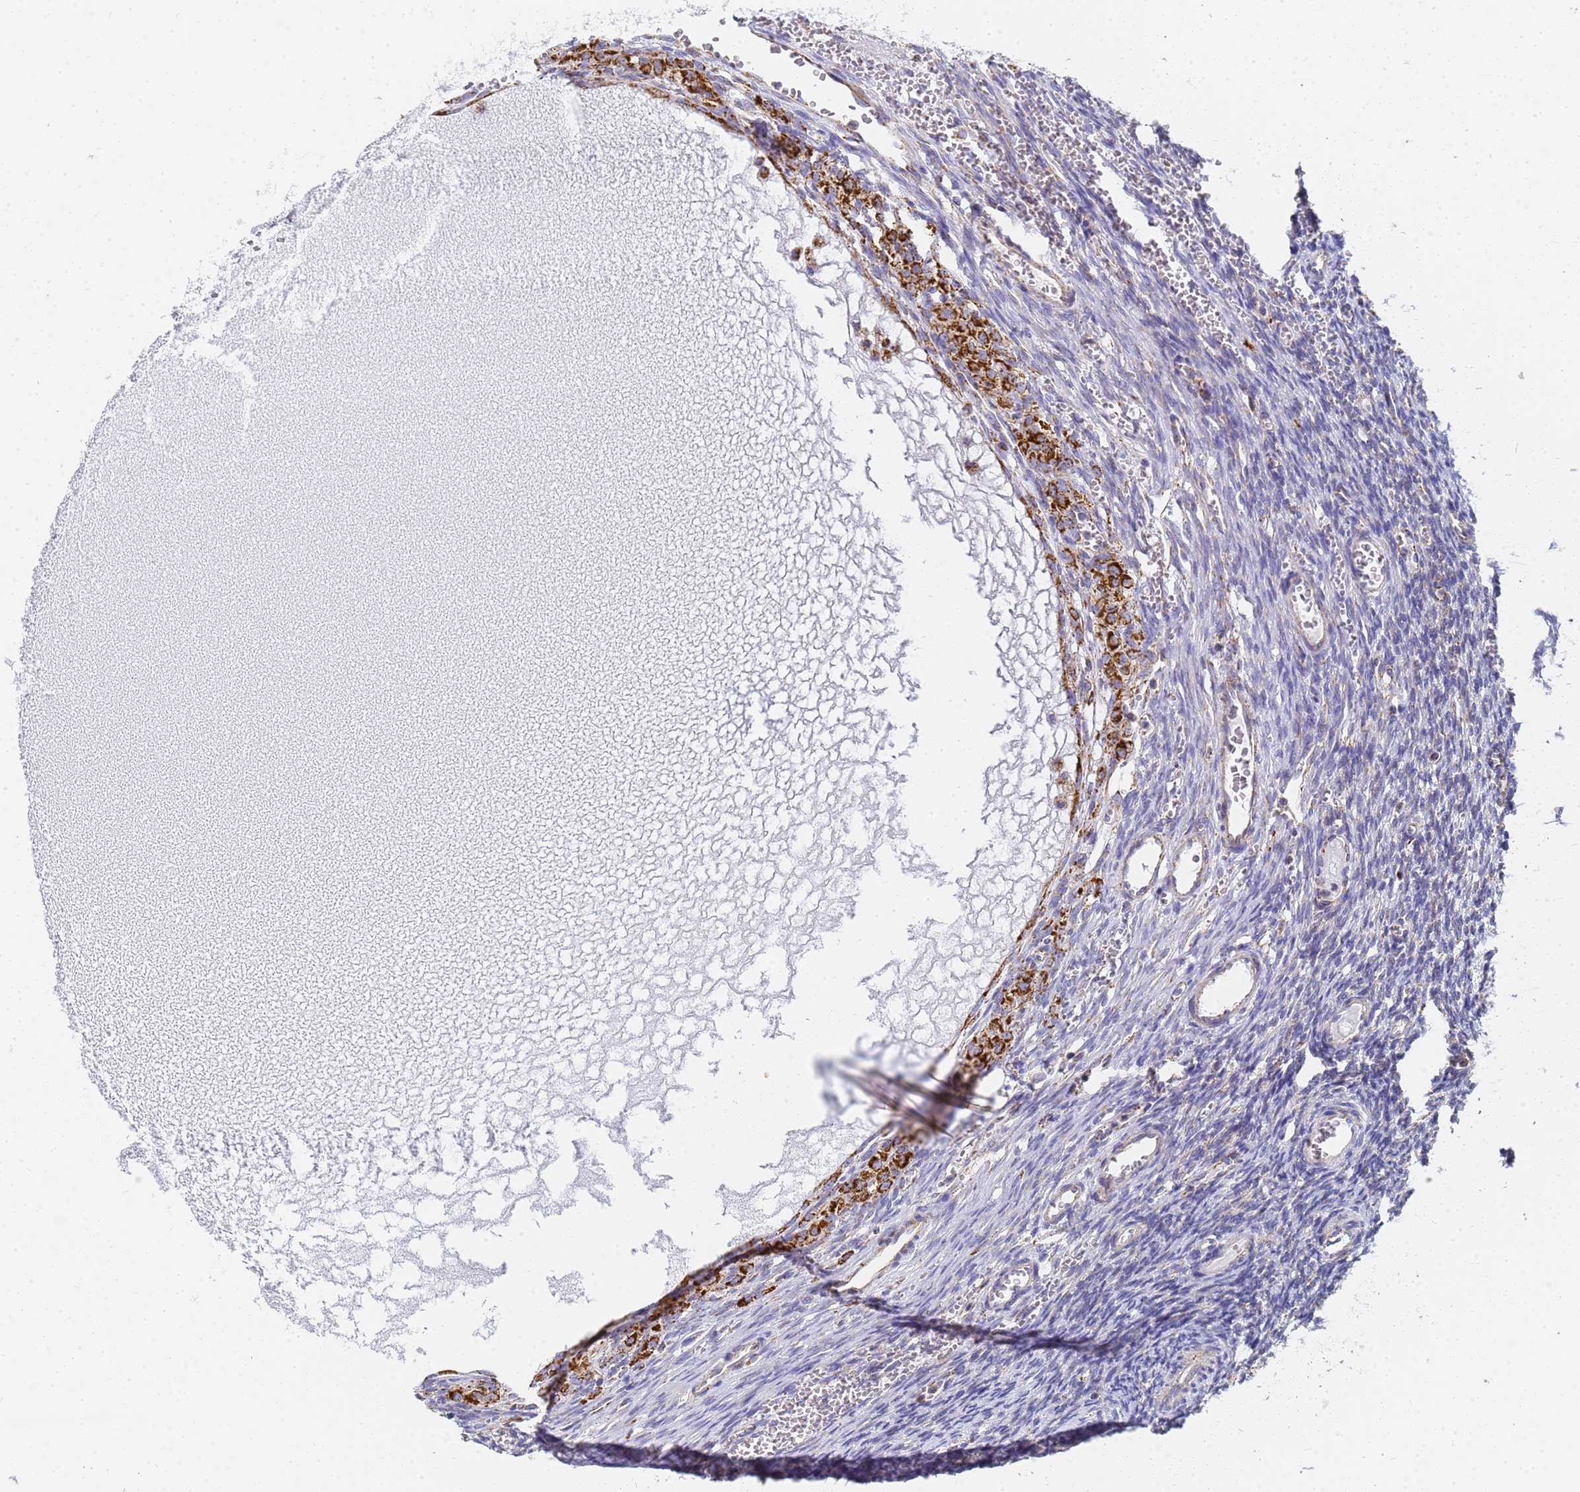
{"staining": {"intensity": "negative", "quantity": "none", "location": "none"}, "tissue": "ovary", "cell_type": "Ovarian stroma cells", "image_type": "normal", "snomed": [{"axis": "morphology", "description": "Normal tissue, NOS"}, {"axis": "topography", "description": "Ovary"}], "caption": "Immunohistochemistry (IHC) of normal human ovary shows no expression in ovarian stroma cells. (Immunohistochemistry, brightfield microscopy, high magnification).", "gene": "CNIH4", "patient": {"sex": "female", "age": 39}}